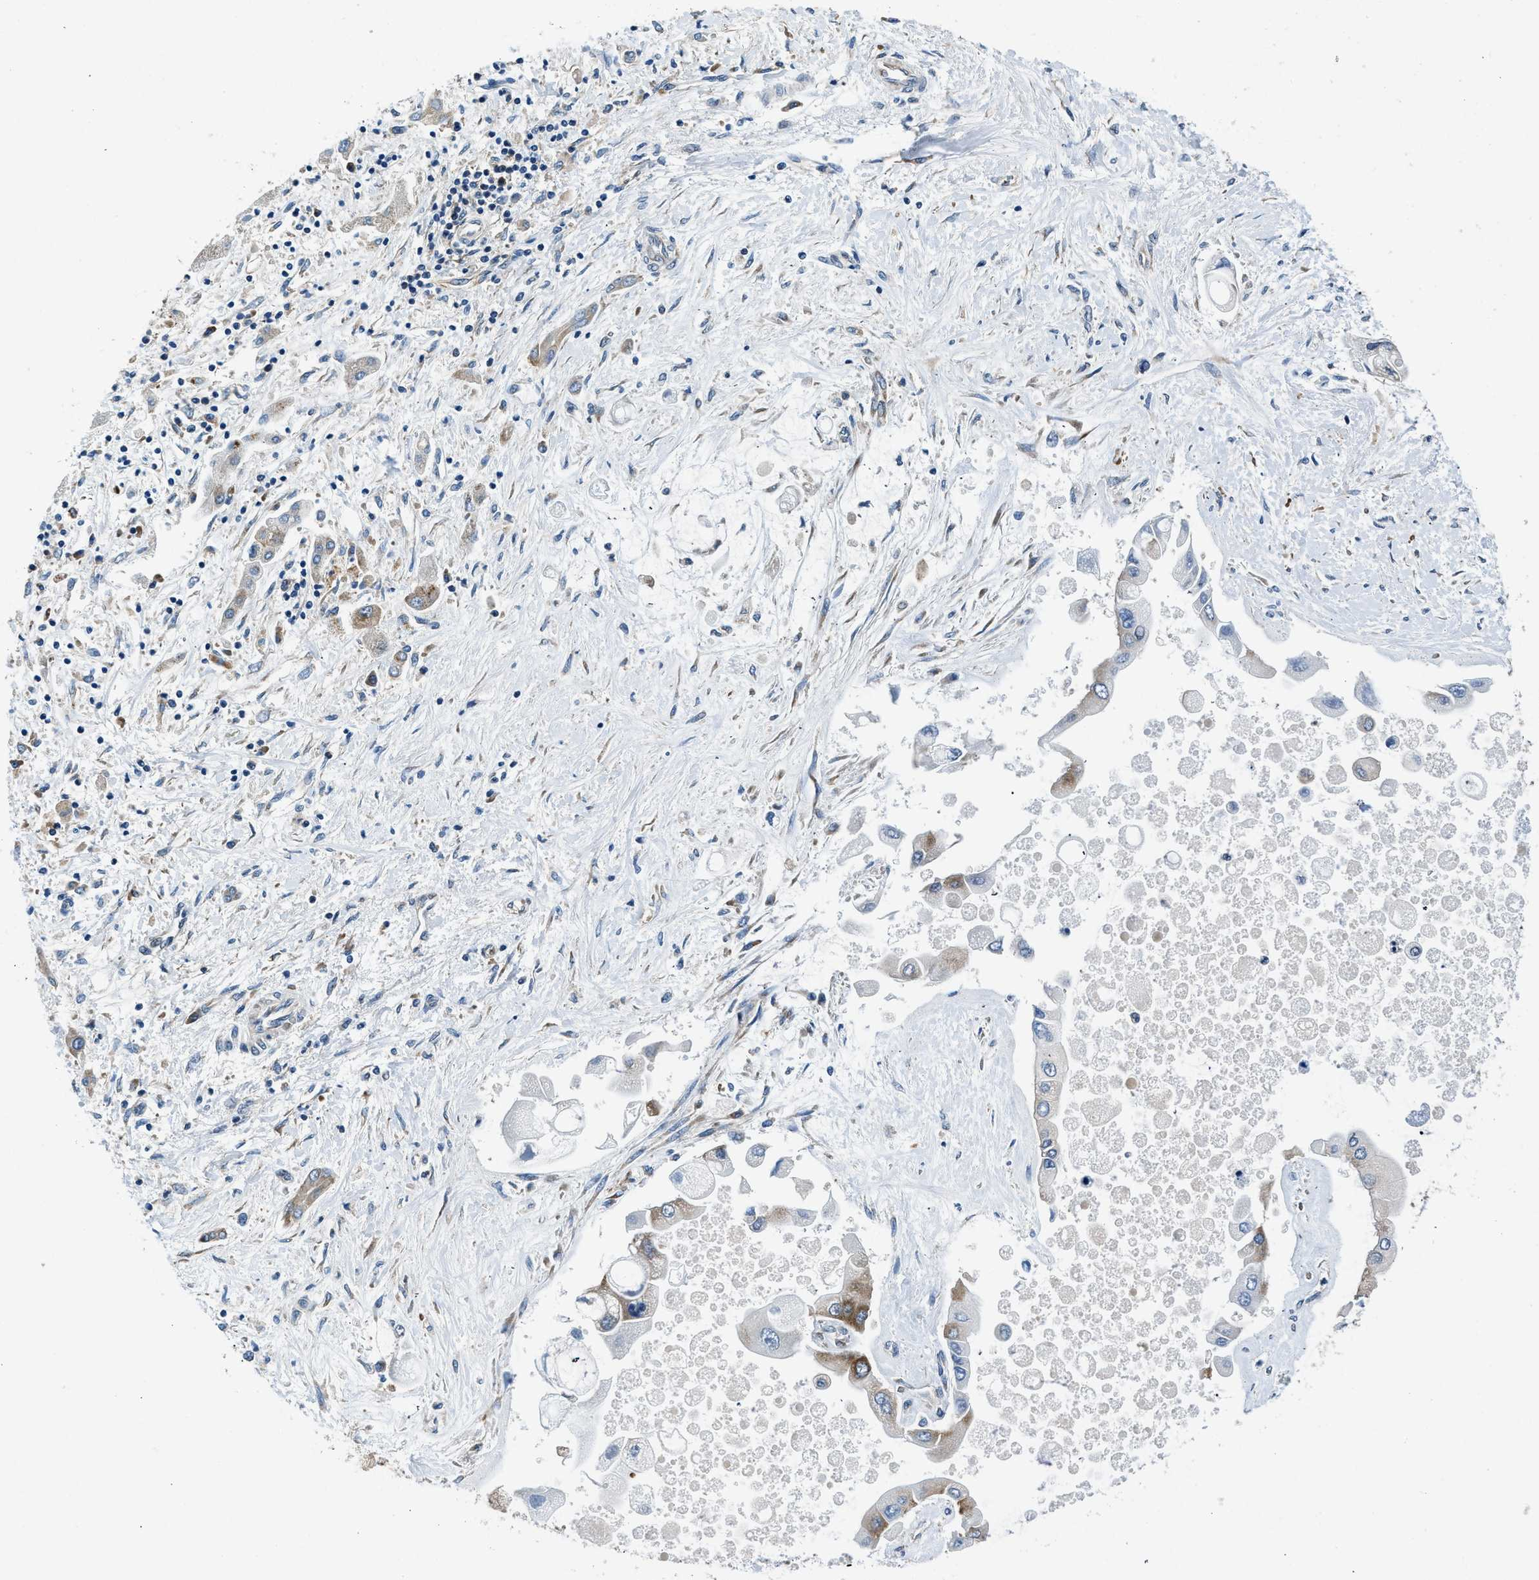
{"staining": {"intensity": "negative", "quantity": "none", "location": "none"}, "tissue": "liver cancer", "cell_type": "Tumor cells", "image_type": "cancer", "snomed": [{"axis": "morphology", "description": "Cholangiocarcinoma"}, {"axis": "topography", "description": "Liver"}], "caption": "Immunohistochemistry (IHC) of liver cancer (cholangiocarcinoma) reveals no staining in tumor cells.", "gene": "PA2G4", "patient": {"sex": "male", "age": 50}}